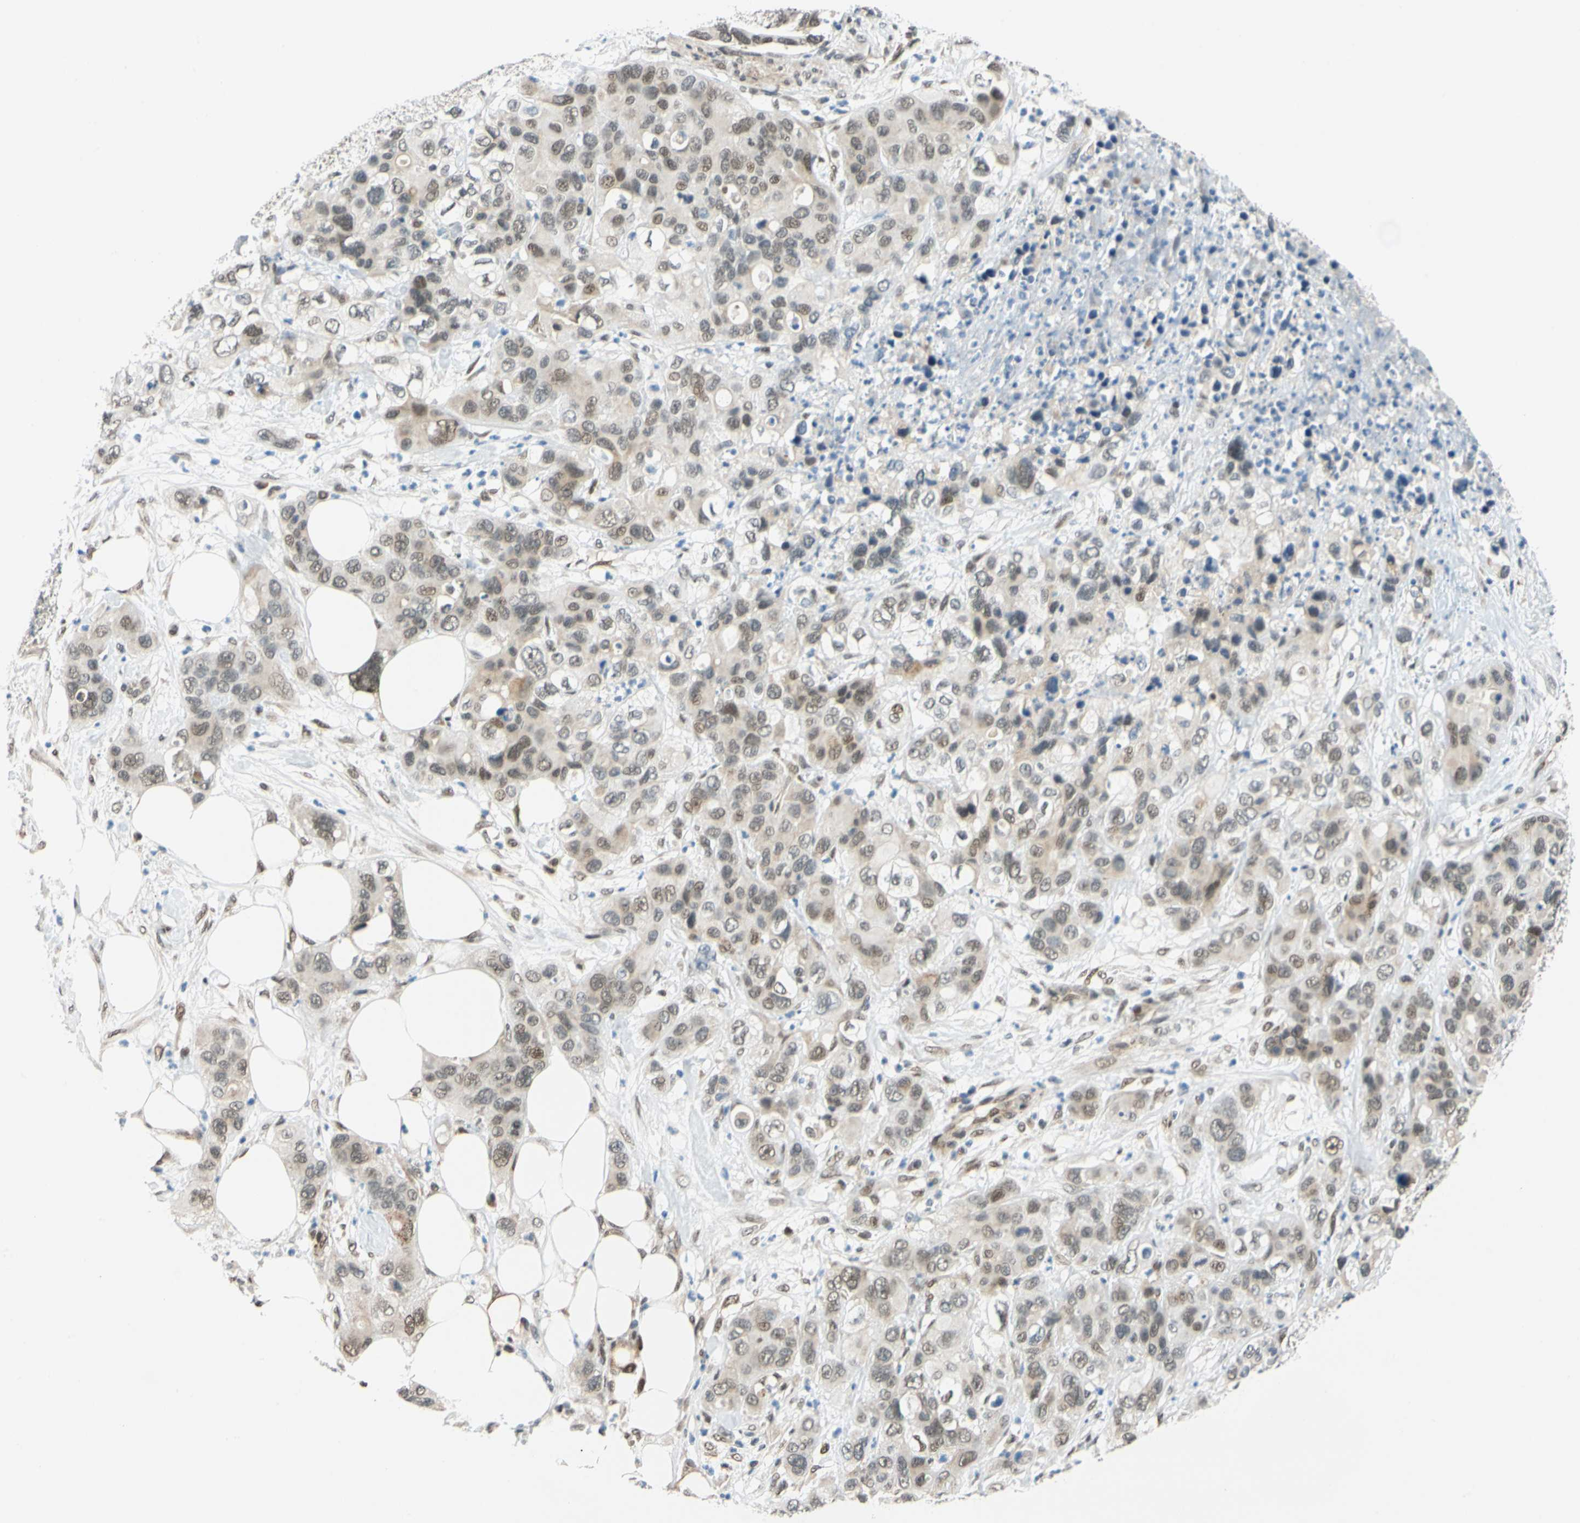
{"staining": {"intensity": "weak", "quantity": ">75%", "location": "cytoplasmic/membranous,nuclear"}, "tissue": "pancreatic cancer", "cell_type": "Tumor cells", "image_type": "cancer", "snomed": [{"axis": "morphology", "description": "Adenocarcinoma, NOS"}, {"axis": "topography", "description": "Pancreas"}], "caption": "Weak cytoplasmic/membranous and nuclear positivity is seen in approximately >75% of tumor cells in pancreatic adenocarcinoma.", "gene": "POGZ", "patient": {"sex": "female", "age": 71}}